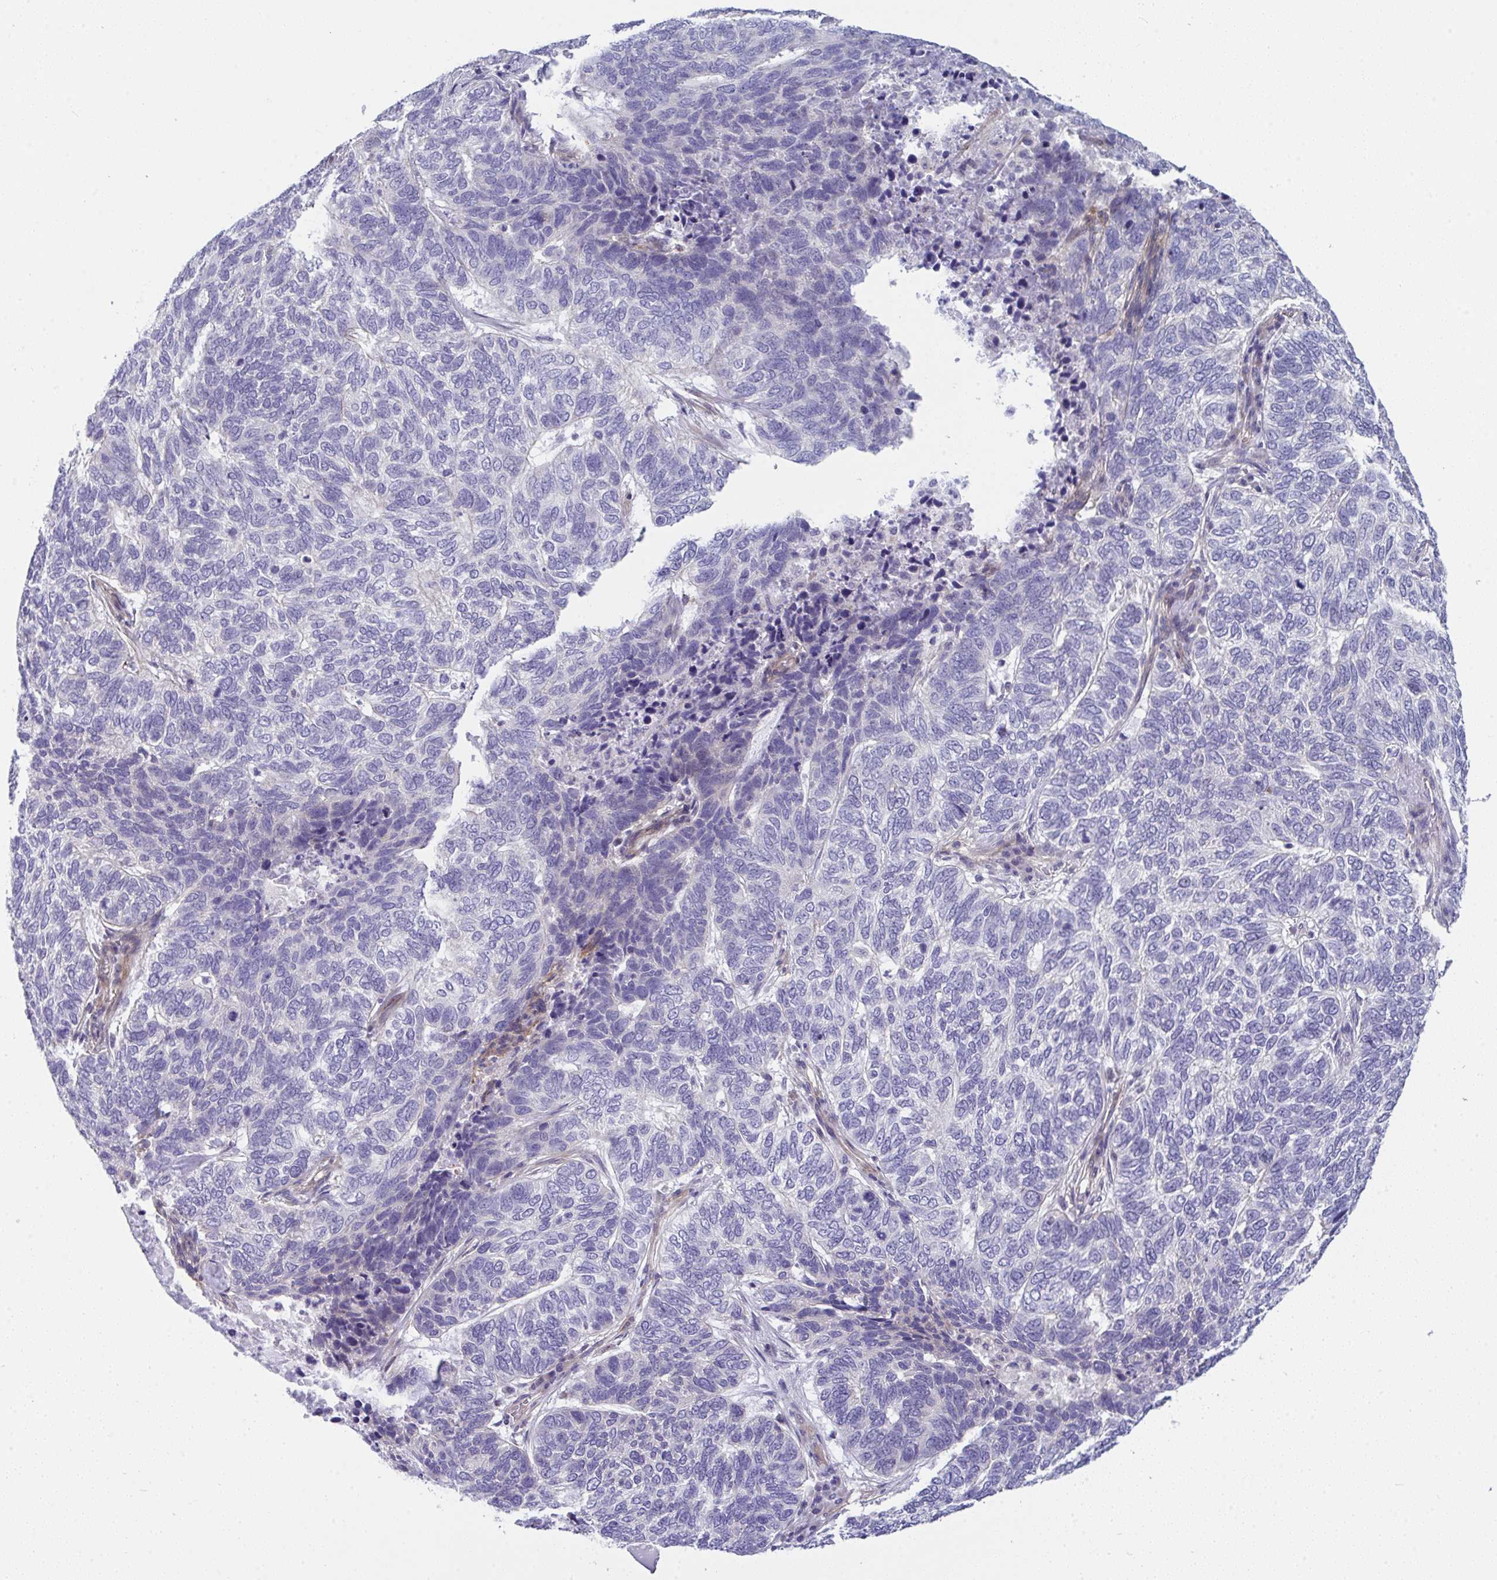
{"staining": {"intensity": "negative", "quantity": "none", "location": "none"}, "tissue": "skin cancer", "cell_type": "Tumor cells", "image_type": "cancer", "snomed": [{"axis": "morphology", "description": "Basal cell carcinoma"}, {"axis": "topography", "description": "Skin"}], "caption": "Skin cancer (basal cell carcinoma) was stained to show a protein in brown. There is no significant positivity in tumor cells. The staining is performed using DAB brown chromogen with nuclei counter-stained in using hematoxylin.", "gene": "MYL12A", "patient": {"sex": "female", "age": 65}}